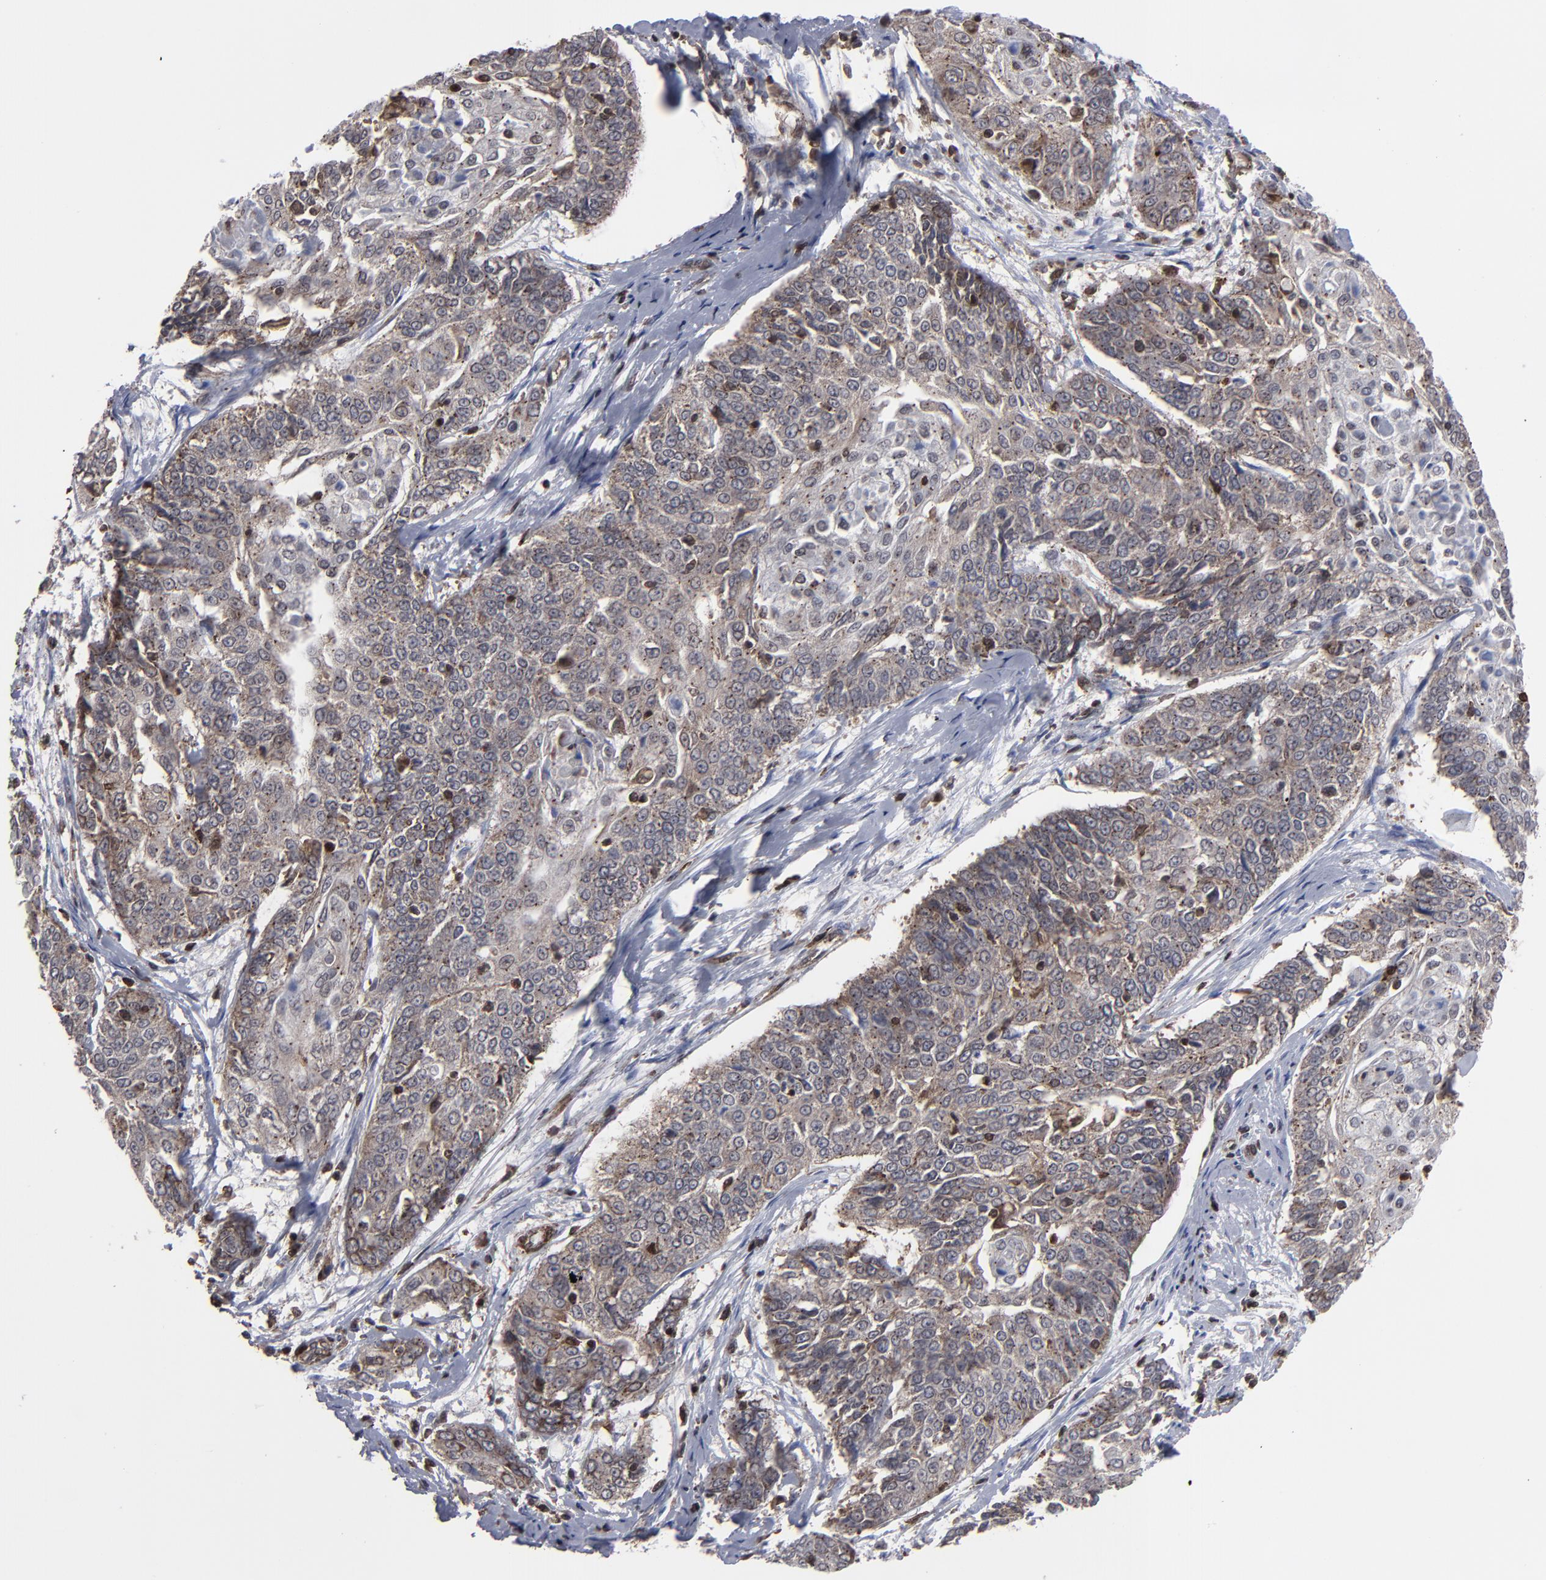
{"staining": {"intensity": "moderate", "quantity": ">75%", "location": "cytoplasmic/membranous"}, "tissue": "cervical cancer", "cell_type": "Tumor cells", "image_type": "cancer", "snomed": [{"axis": "morphology", "description": "Squamous cell carcinoma, NOS"}, {"axis": "topography", "description": "Cervix"}], "caption": "IHC (DAB) staining of cervical squamous cell carcinoma displays moderate cytoplasmic/membranous protein expression in about >75% of tumor cells.", "gene": "KIAA2026", "patient": {"sex": "female", "age": 64}}